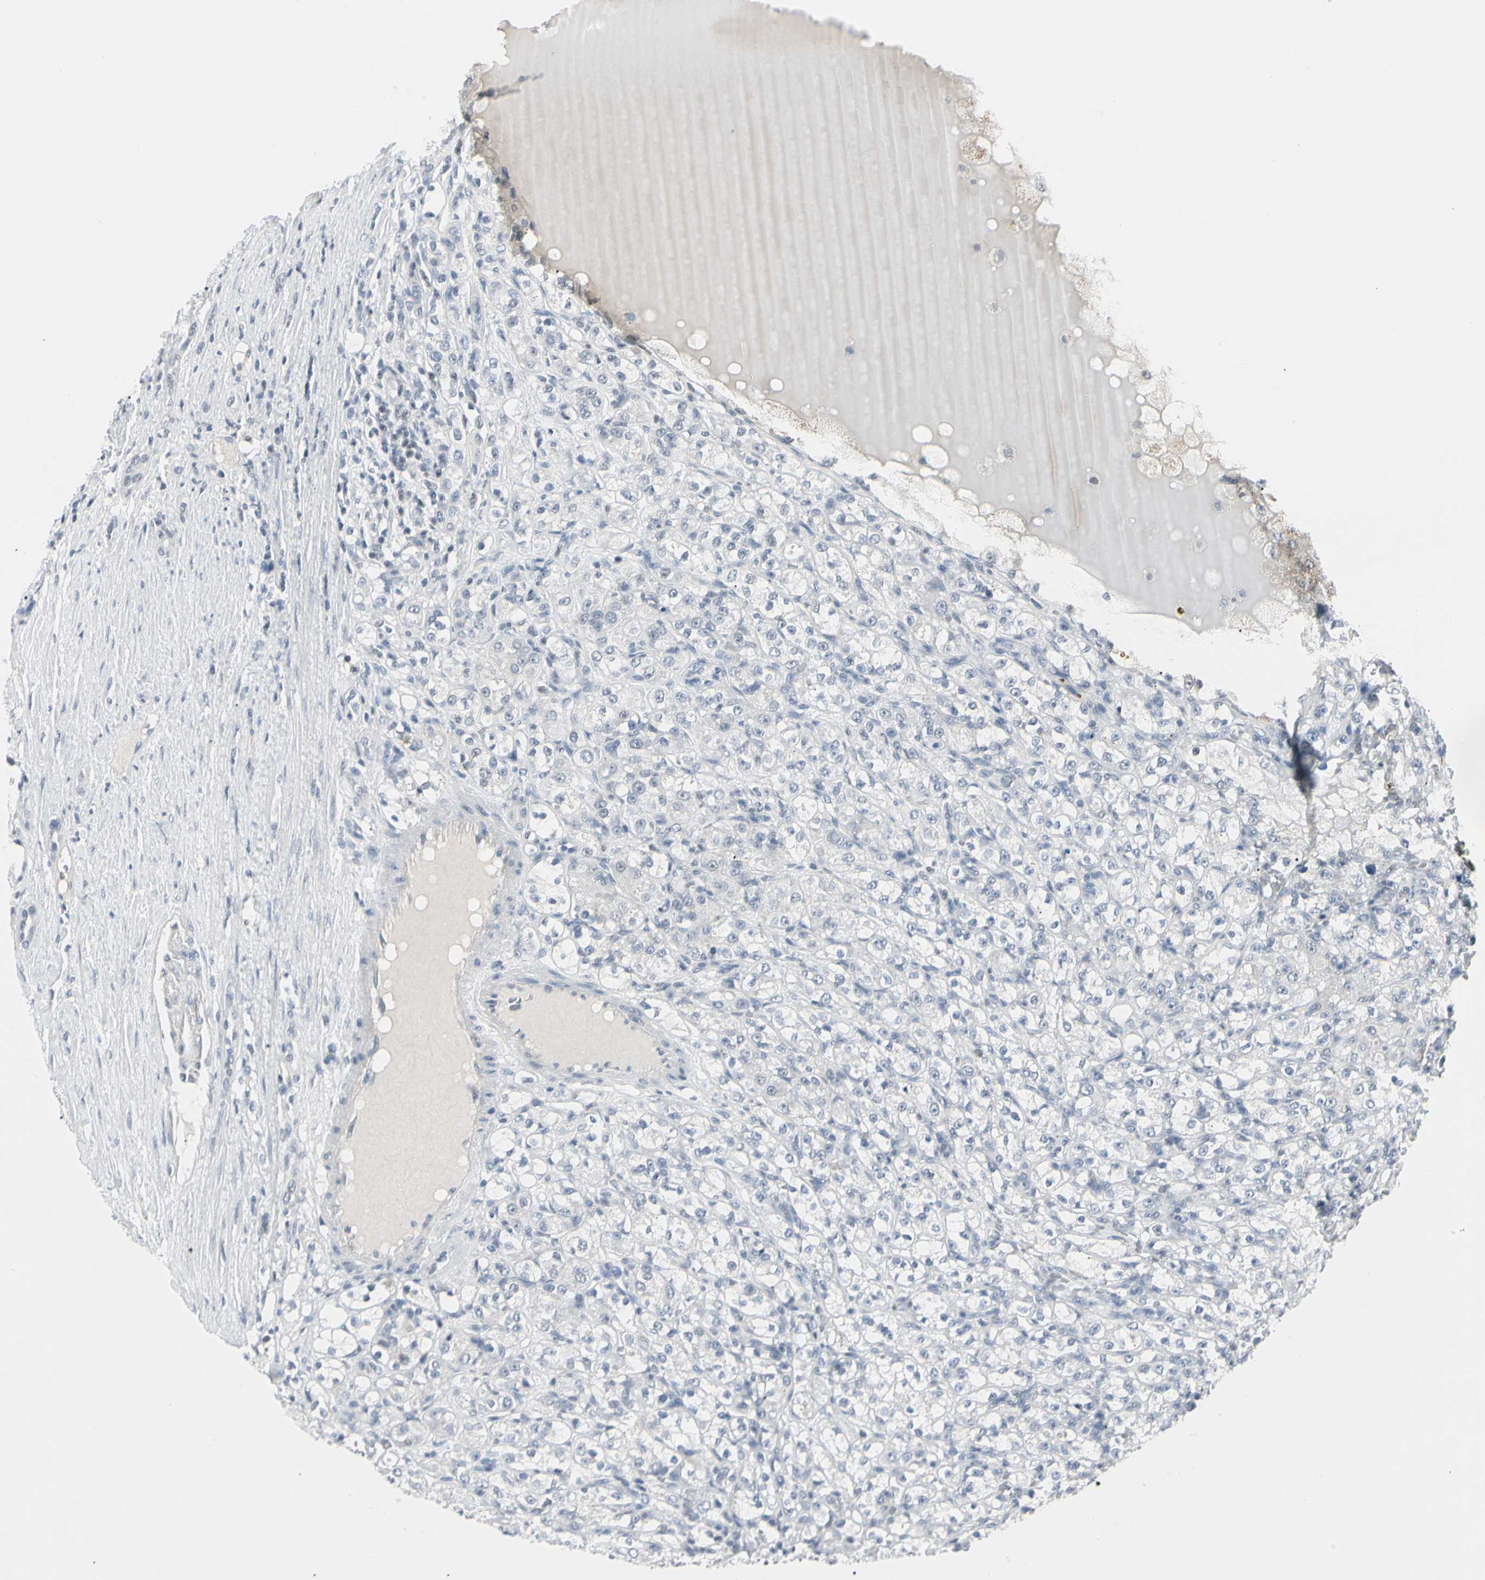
{"staining": {"intensity": "negative", "quantity": "none", "location": "none"}, "tissue": "renal cancer", "cell_type": "Tumor cells", "image_type": "cancer", "snomed": [{"axis": "morphology", "description": "Normal tissue, NOS"}, {"axis": "morphology", "description": "Adenocarcinoma, NOS"}, {"axis": "topography", "description": "Kidney"}], "caption": "Renal adenocarcinoma was stained to show a protein in brown. There is no significant staining in tumor cells. (Immunohistochemistry, brightfield microscopy, high magnification).", "gene": "ZBTB7B", "patient": {"sex": "male", "age": 61}}